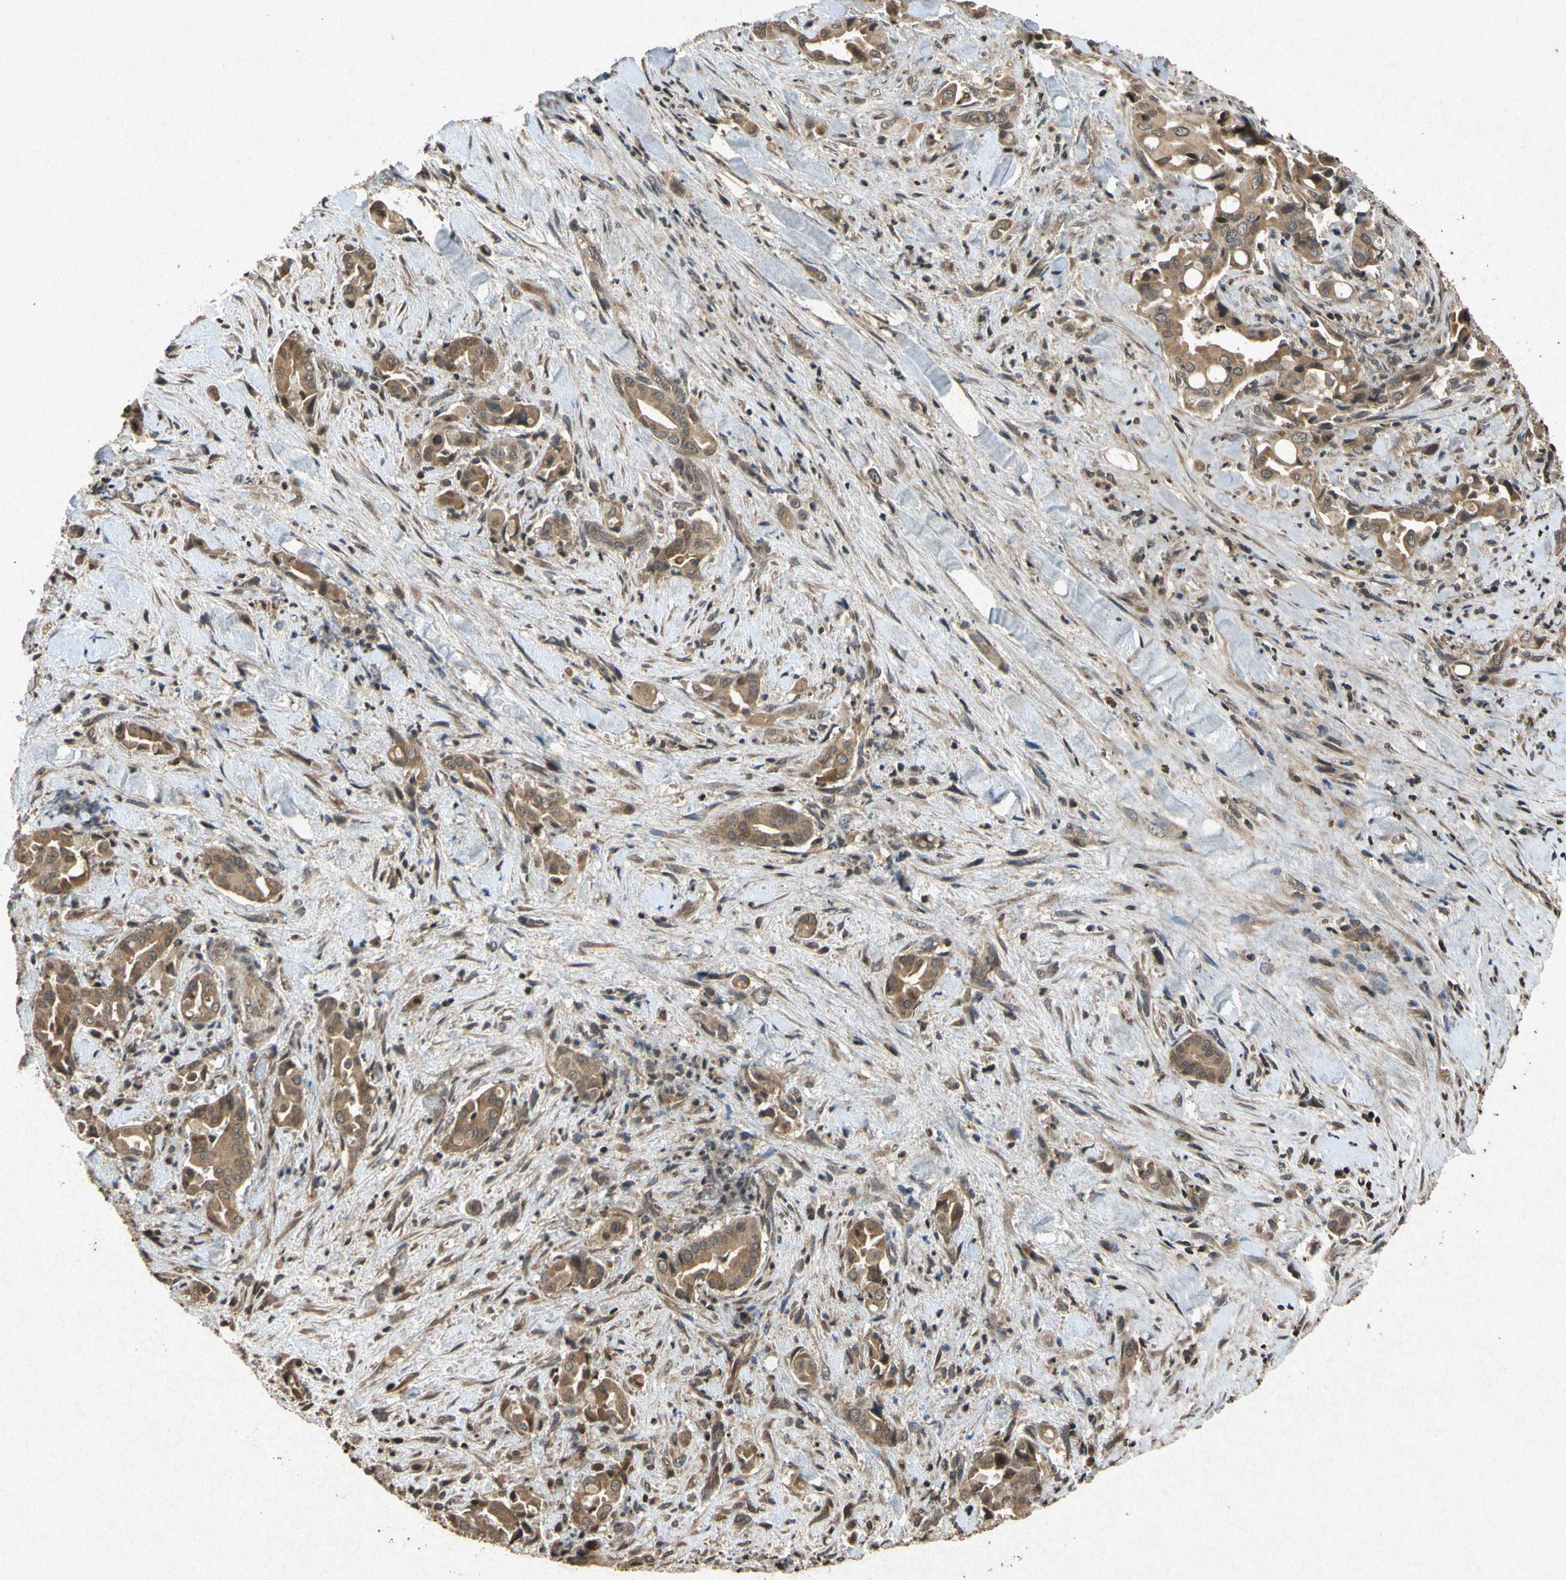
{"staining": {"intensity": "moderate", "quantity": ">75%", "location": "cytoplasmic/membranous"}, "tissue": "liver cancer", "cell_type": "Tumor cells", "image_type": "cancer", "snomed": [{"axis": "morphology", "description": "Cholangiocarcinoma"}, {"axis": "topography", "description": "Liver"}], "caption": "About >75% of tumor cells in human liver cholangiocarcinoma demonstrate moderate cytoplasmic/membranous protein positivity as visualized by brown immunohistochemical staining.", "gene": "ATP6V1H", "patient": {"sex": "female", "age": 68}}